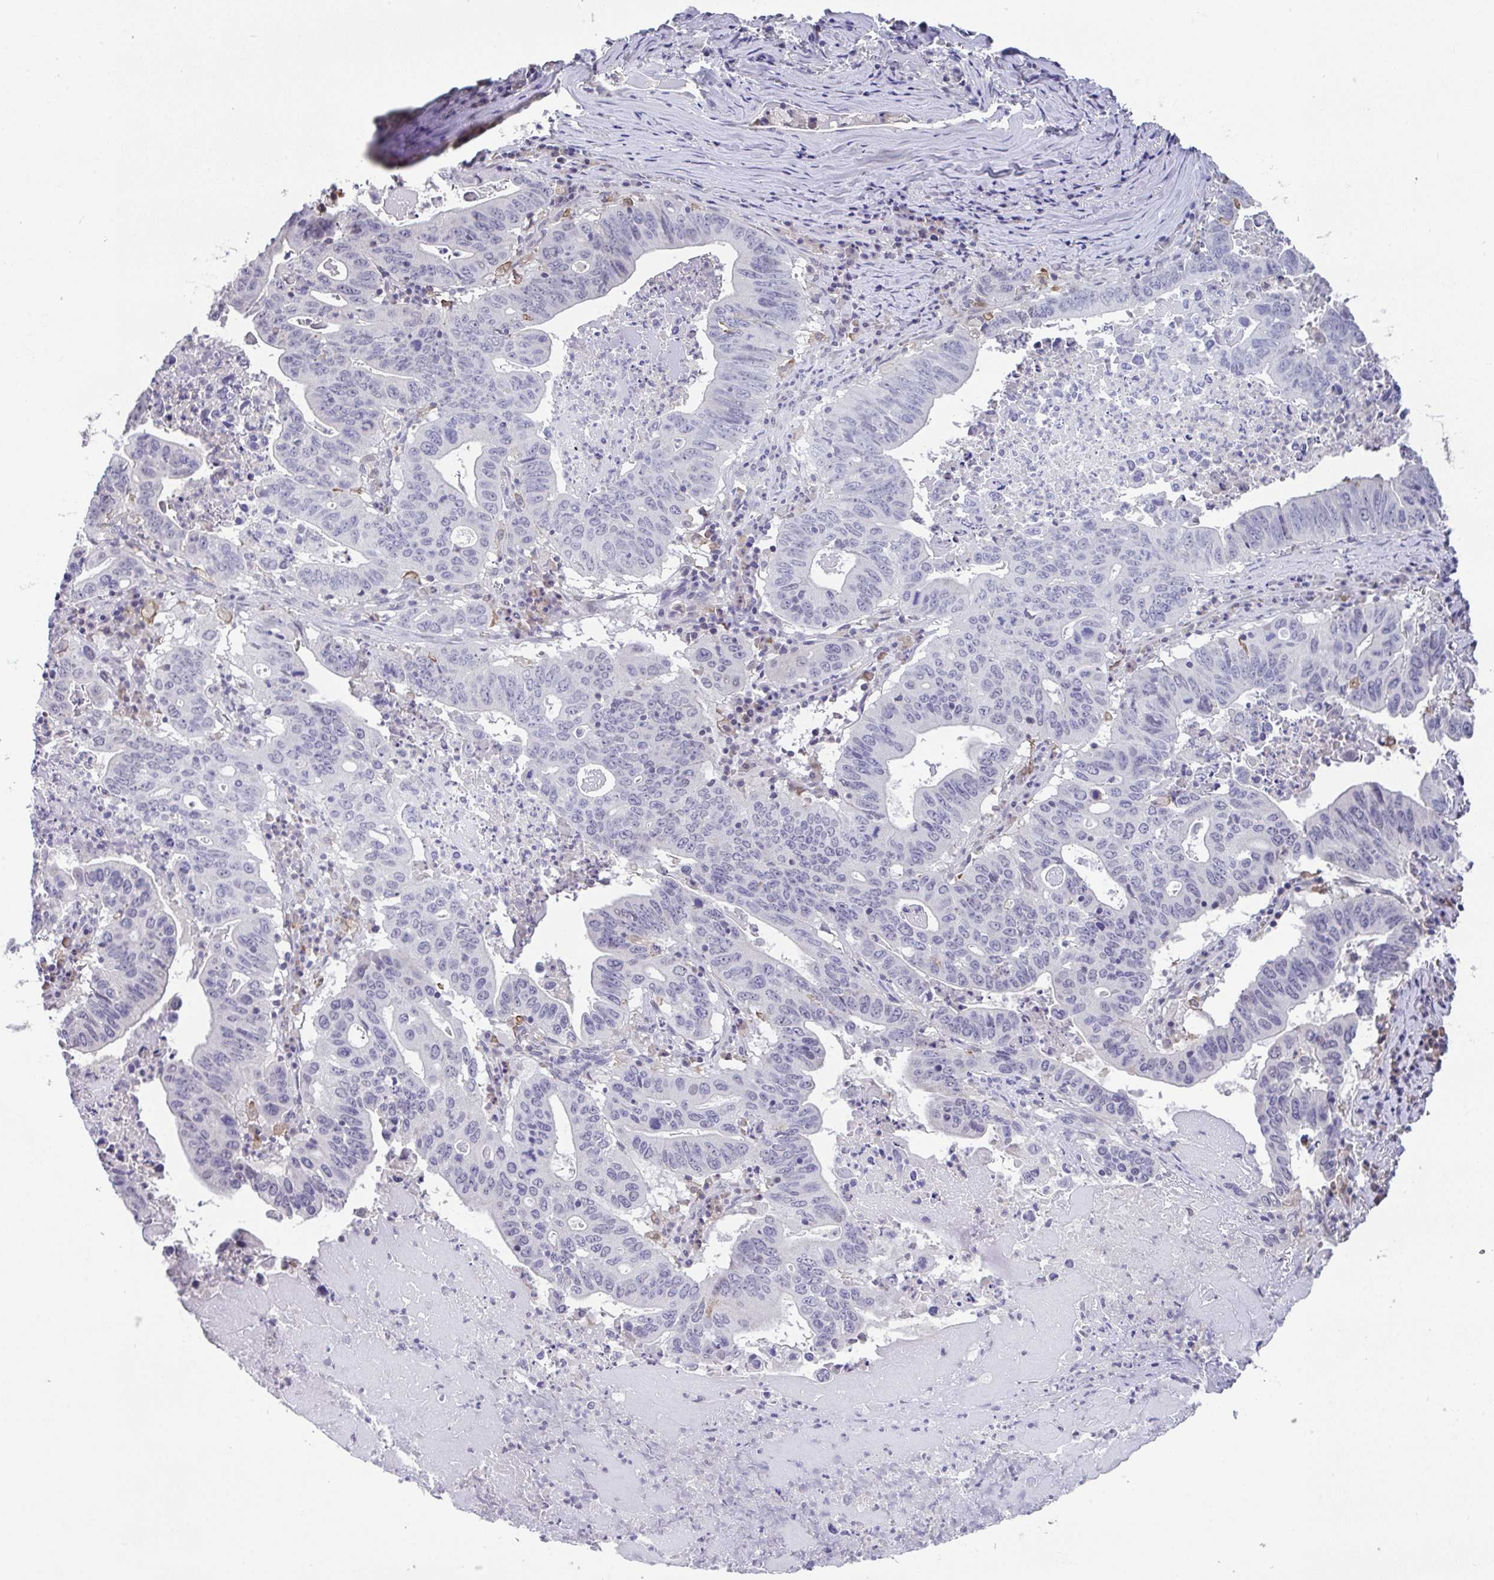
{"staining": {"intensity": "negative", "quantity": "none", "location": "none"}, "tissue": "lung cancer", "cell_type": "Tumor cells", "image_type": "cancer", "snomed": [{"axis": "morphology", "description": "Adenocarcinoma, NOS"}, {"axis": "topography", "description": "Lung"}], "caption": "Human lung cancer (adenocarcinoma) stained for a protein using immunohistochemistry demonstrates no positivity in tumor cells.", "gene": "GLTPD2", "patient": {"sex": "female", "age": 60}}